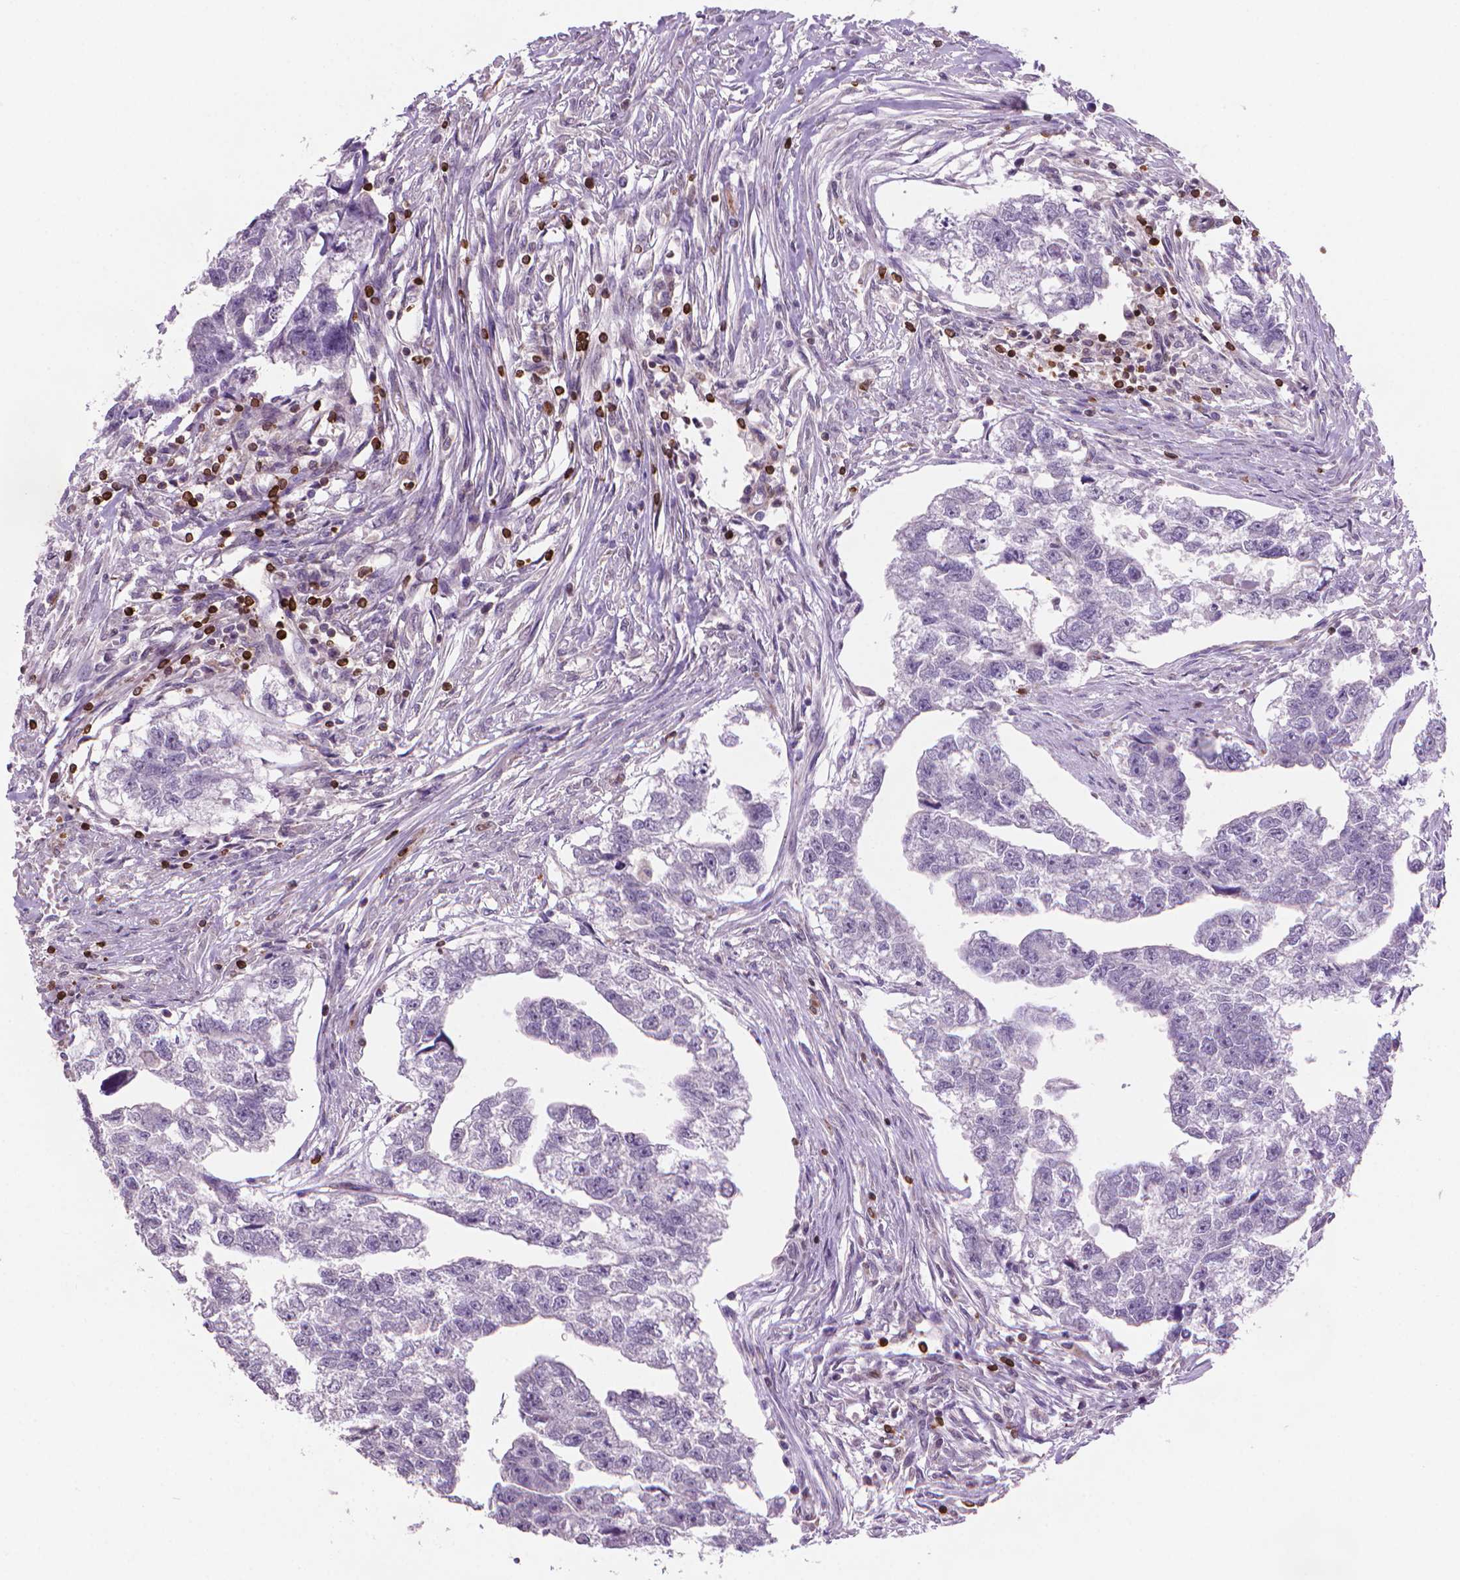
{"staining": {"intensity": "negative", "quantity": "none", "location": "none"}, "tissue": "testis cancer", "cell_type": "Tumor cells", "image_type": "cancer", "snomed": [{"axis": "morphology", "description": "Carcinoma, Embryonal, NOS"}, {"axis": "morphology", "description": "Teratoma, malignant, NOS"}, {"axis": "topography", "description": "Testis"}], "caption": "Immunohistochemistry (IHC) of human testis embryonal carcinoma exhibits no staining in tumor cells.", "gene": "BCL2", "patient": {"sex": "male", "age": 44}}